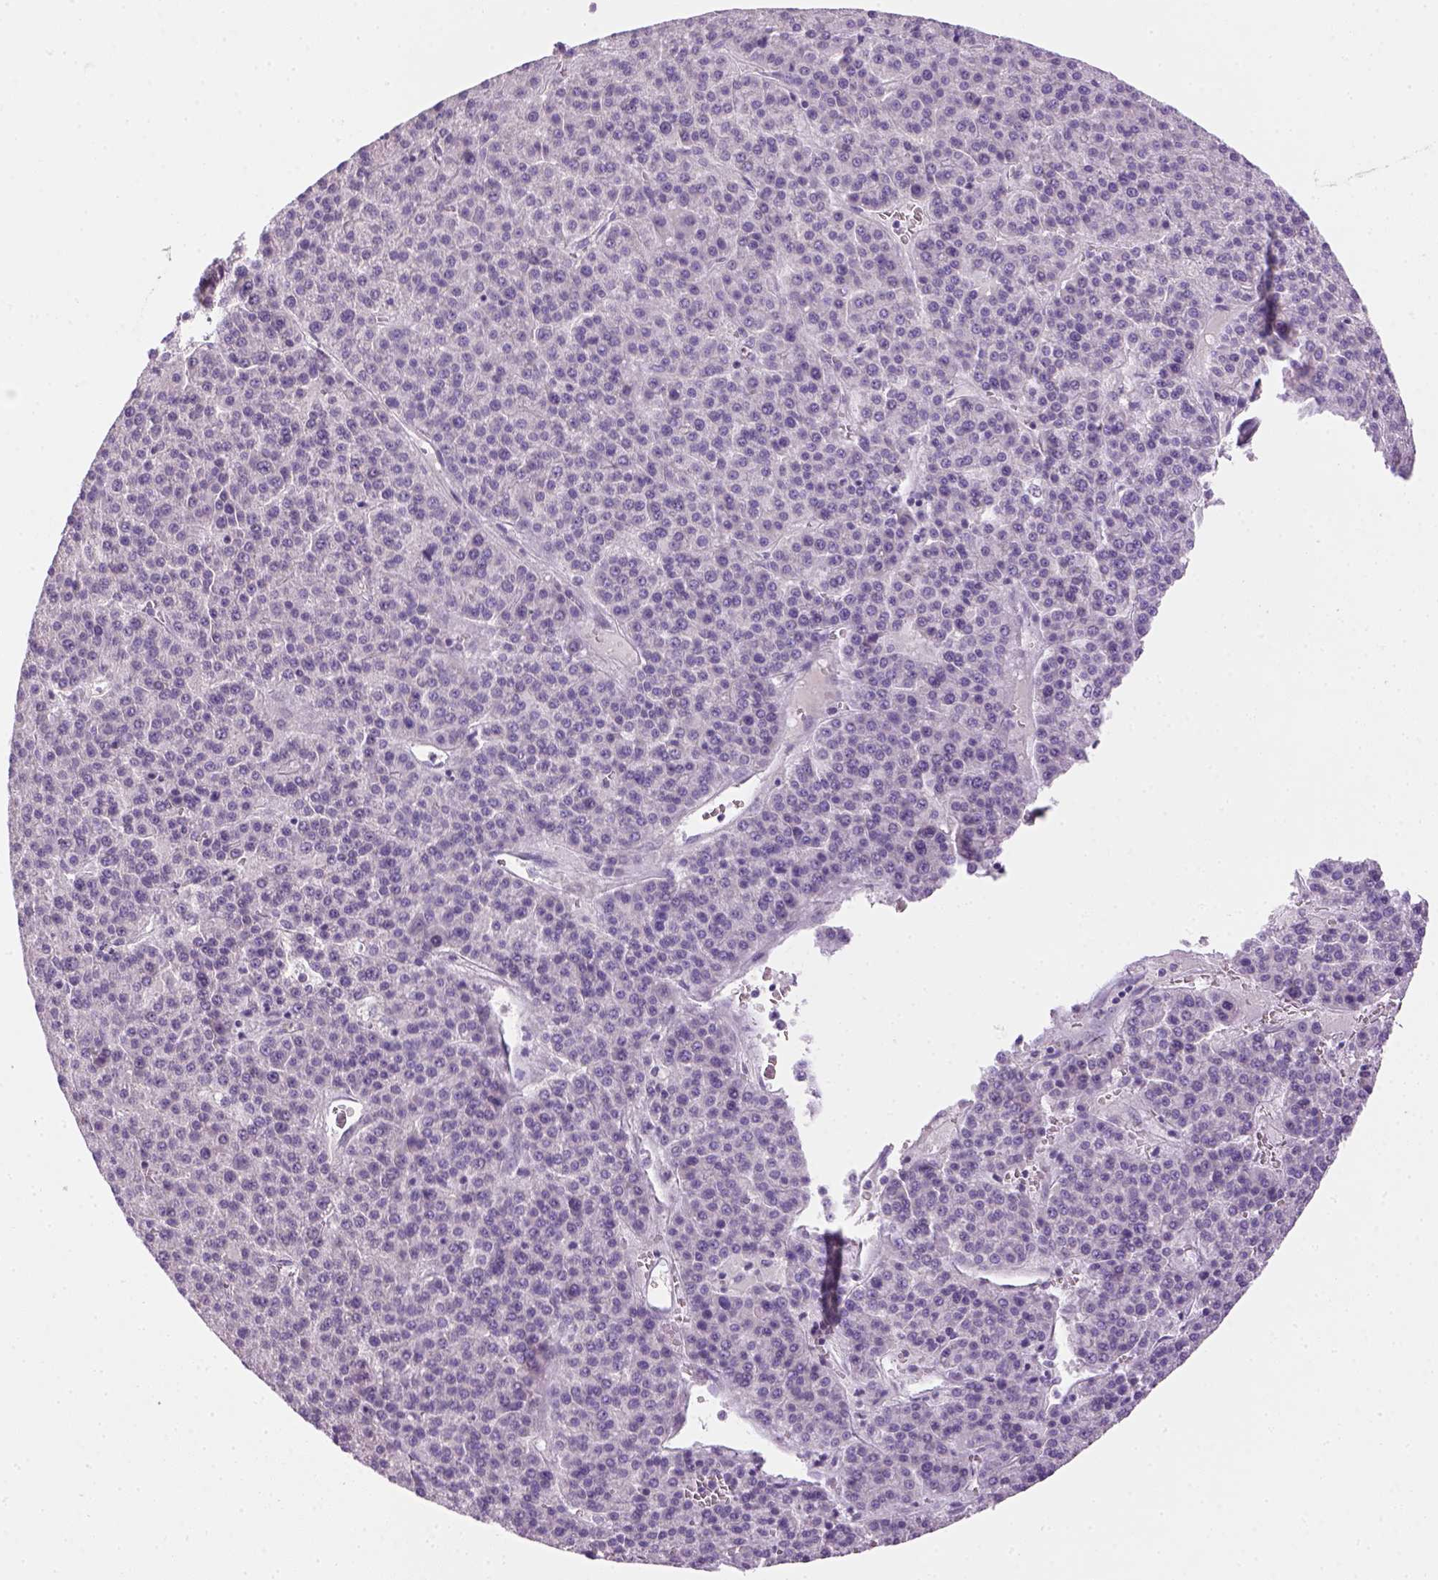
{"staining": {"intensity": "negative", "quantity": "none", "location": "none"}, "tissue": "liver cancer", "cell_type": "Tumor cells", "image_type": "cancer", "snomed": [{"axis": "morphology", "description": "Carcinoma, Hepatocellular, NOS"}, {"axis": "topography", "description": "Liver"}], "caption": "Liver cancer (hepatocellular carcinoma) was stained to show a protein in brown. There is no significant staining in tumor cells.", "gene": "GFI1B", "patient": {"sex": "female", "age": 58}}